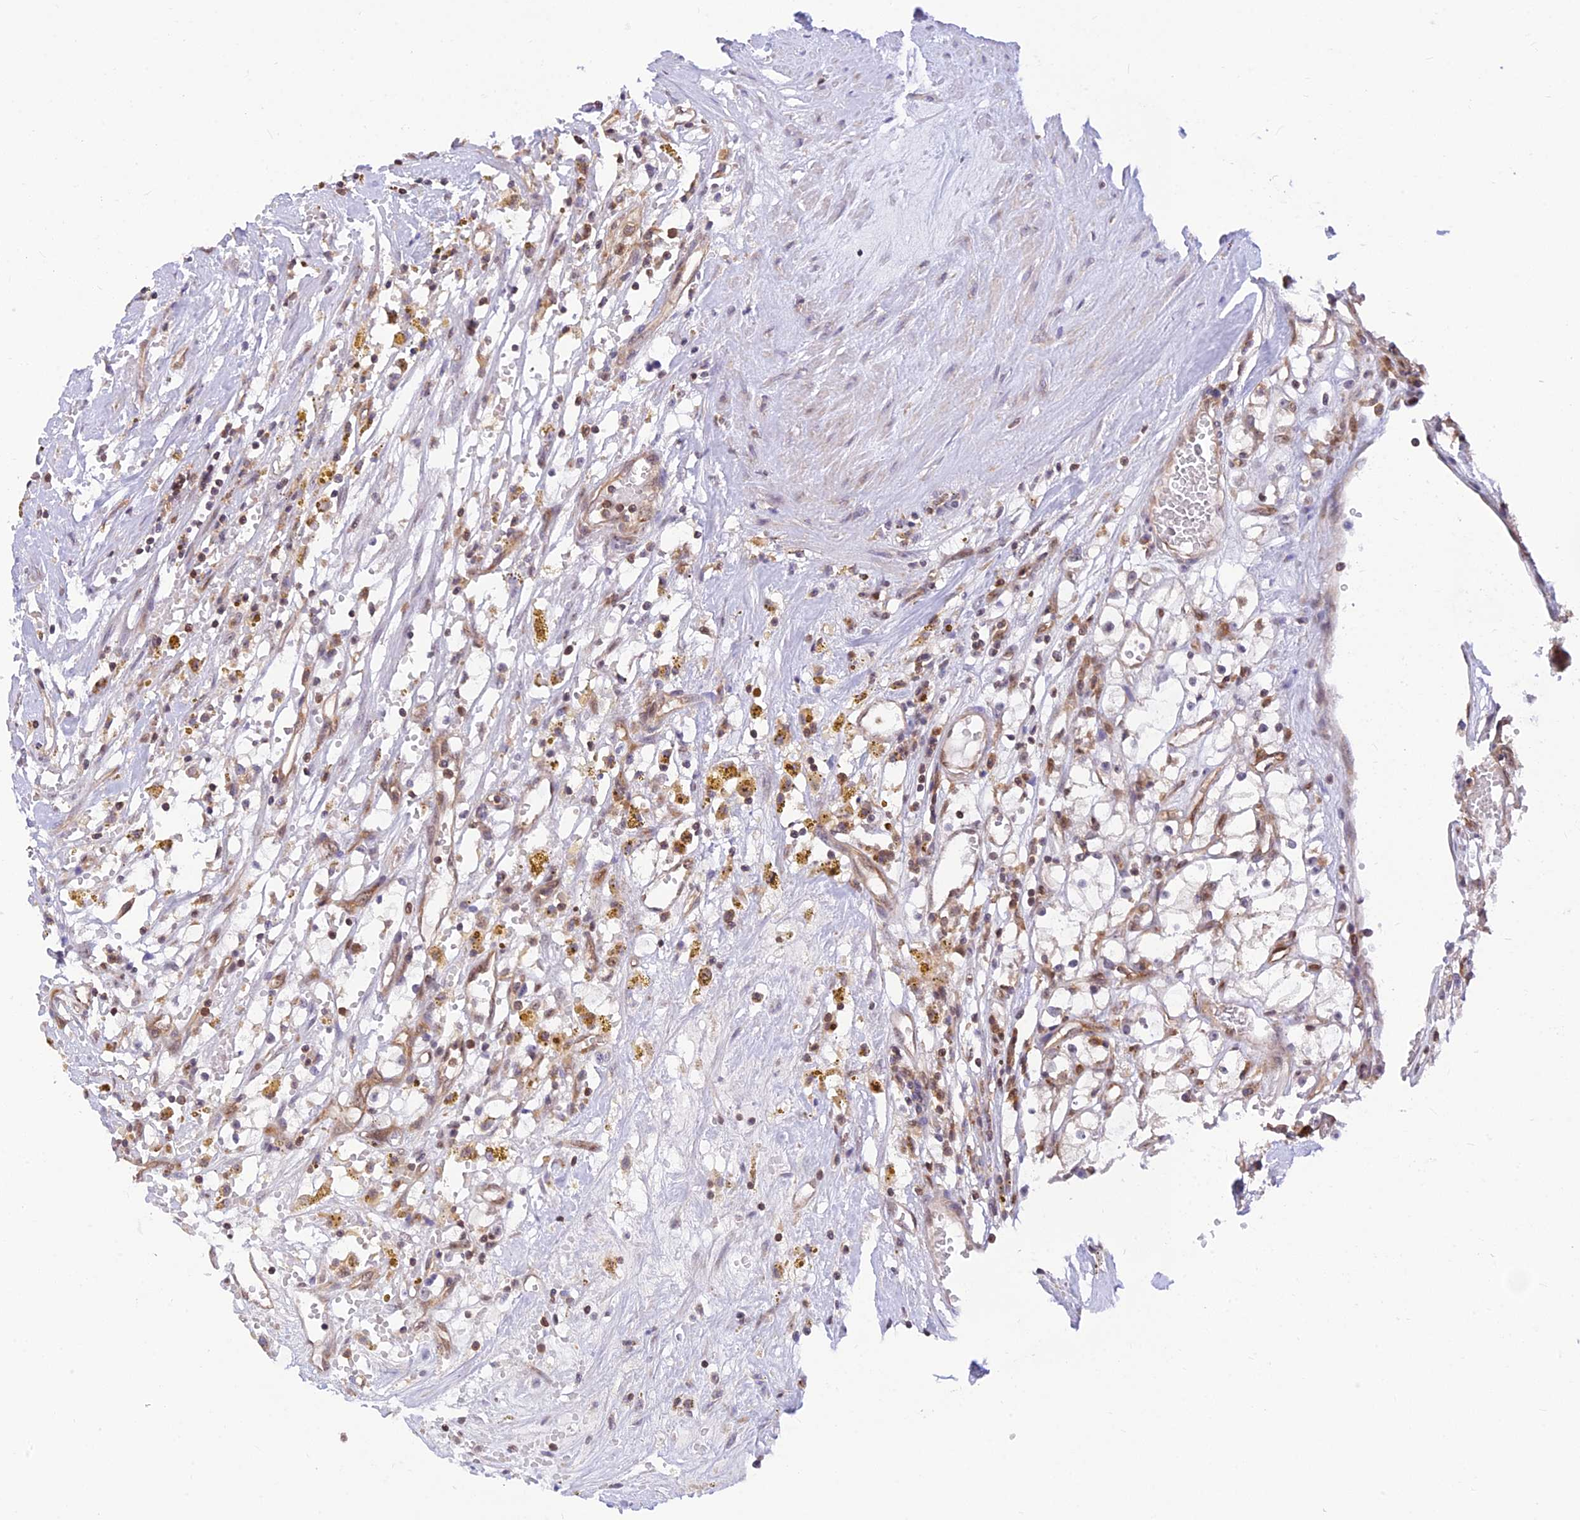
{"staining": {"intensity": "negative", "quantity": "none", "location": "none"}, "tissue": "renal cancer", "cell_type": "Tumor cells", "image_type": "cancer", "snomed": [{"axis": "morphology", "description": "Adenocarcinoma, NOS"}, {"axis": "topography", "description": "Kidney"}], "caption": "Tumor cells show no significant protein positivity in renal cancer.", "gene": "LYSMD2", "patient": {"sex": "male", "age": 56}}